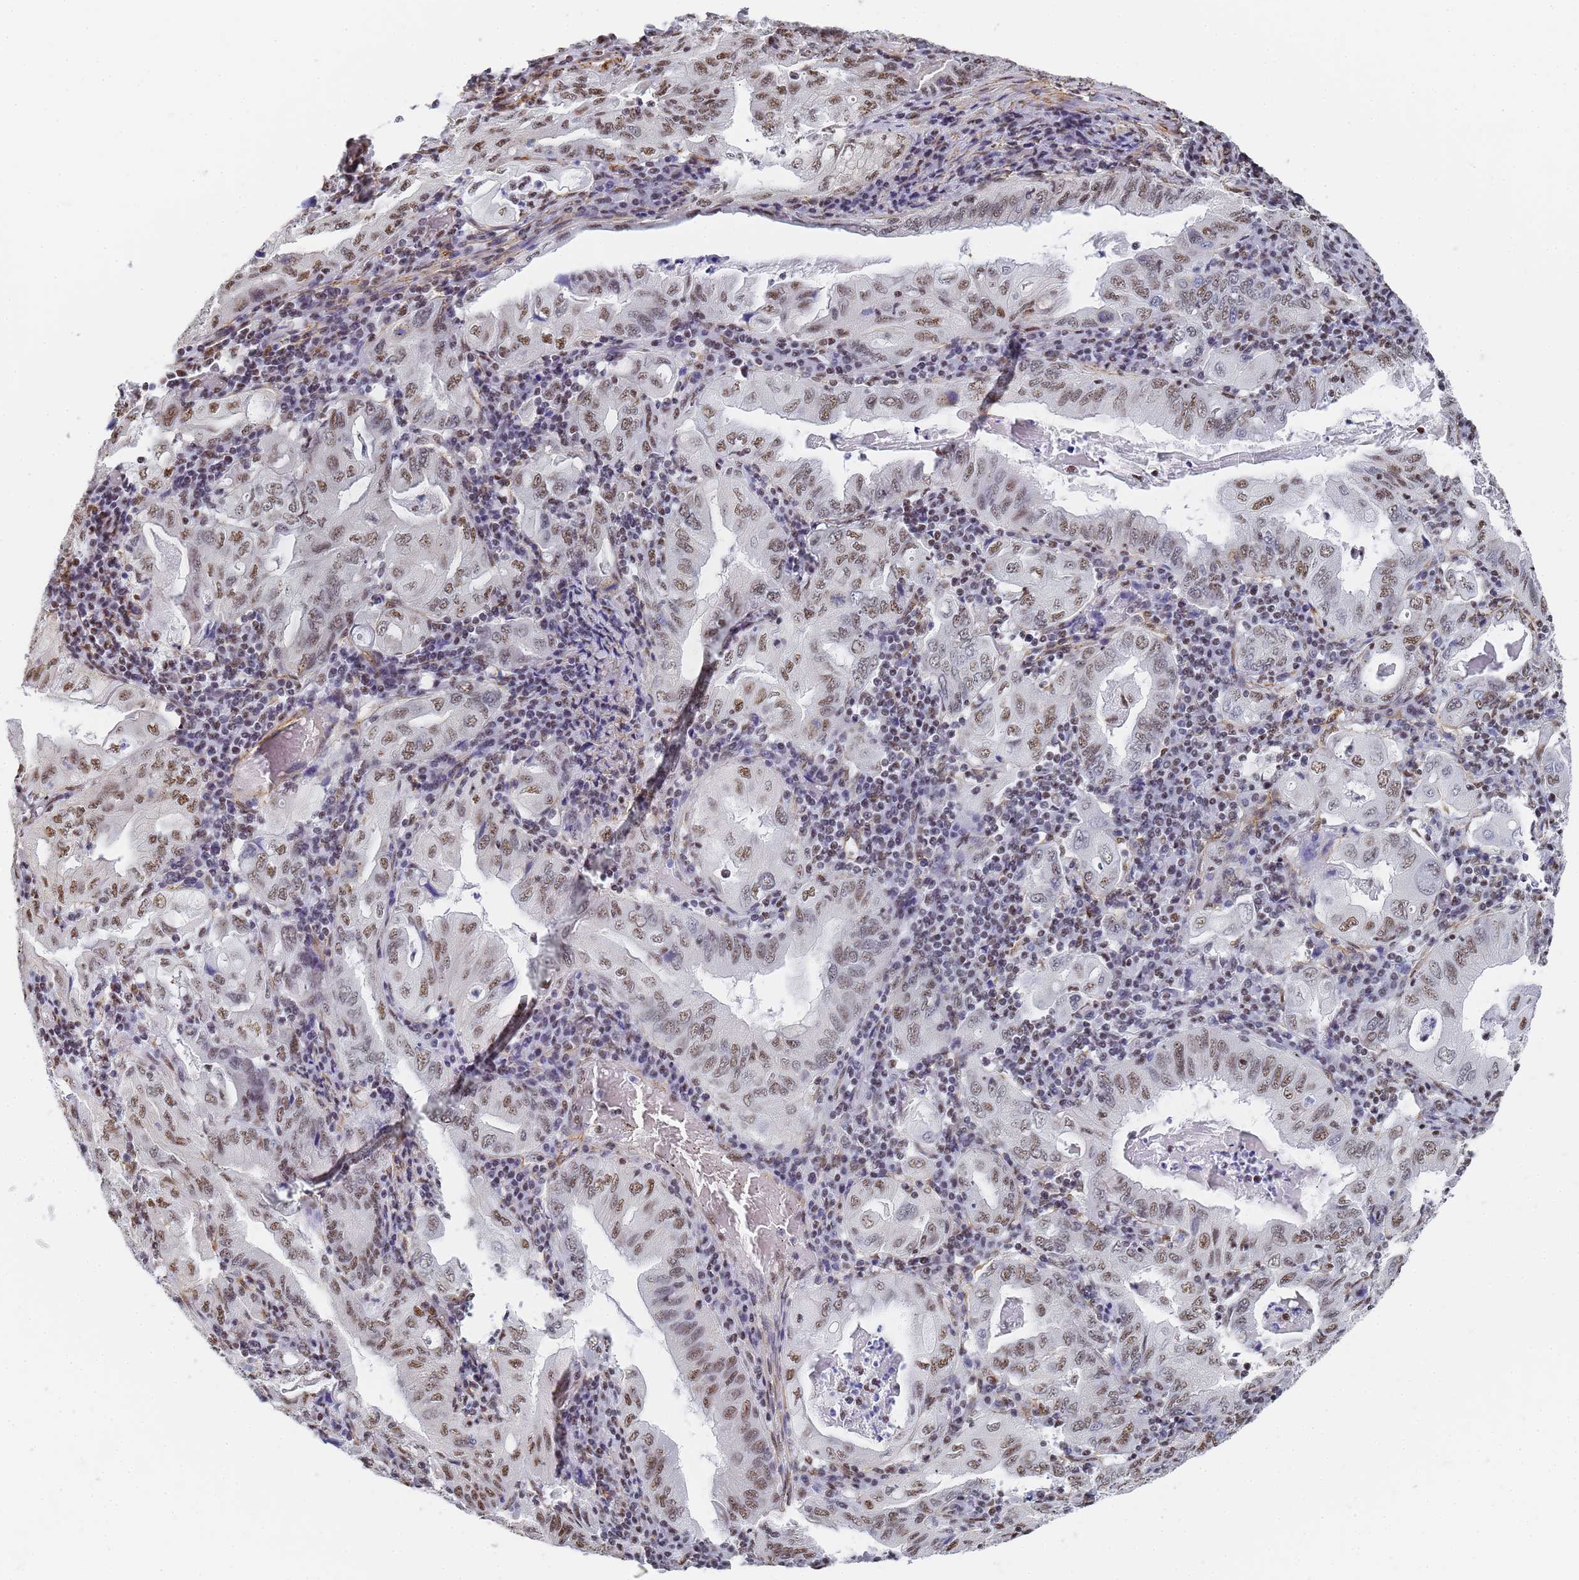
{"staining": {"intensity": "moderate", "quantity": ">75%", "location": "nuclear"}, "tissue": "stomach cancer", "cell_type": "Tumor cells", "image_type": "cancer", "snomed": [{"axis": "morphology", "description": "Normal tissue, NOS"}, {"axis": "morphology", "description": "Adenocarcinoma, NOS"}, {"axis": "topography", "description": "Esophagus"}, {"axis": "topography", "description": "Stomach, upper"}, {"axis": "topography", "description": "Peripheral nerve tissue"}], "caption": "DAB (3,3'-diaminobenzidine) immunohistochemical staining of human stomach cancer (adenocarcinoma) reveals moderate nuclear protein positivity in about >75% of tumor cells. The protein is stained brown, and the nuclei are stained in blue (DAB (3,3'-diaminobenzidine) IHC with brightfield microscopy, high magnification).", "gene": "PRRT4", "patient": {"sex": "male", "age": 62}}